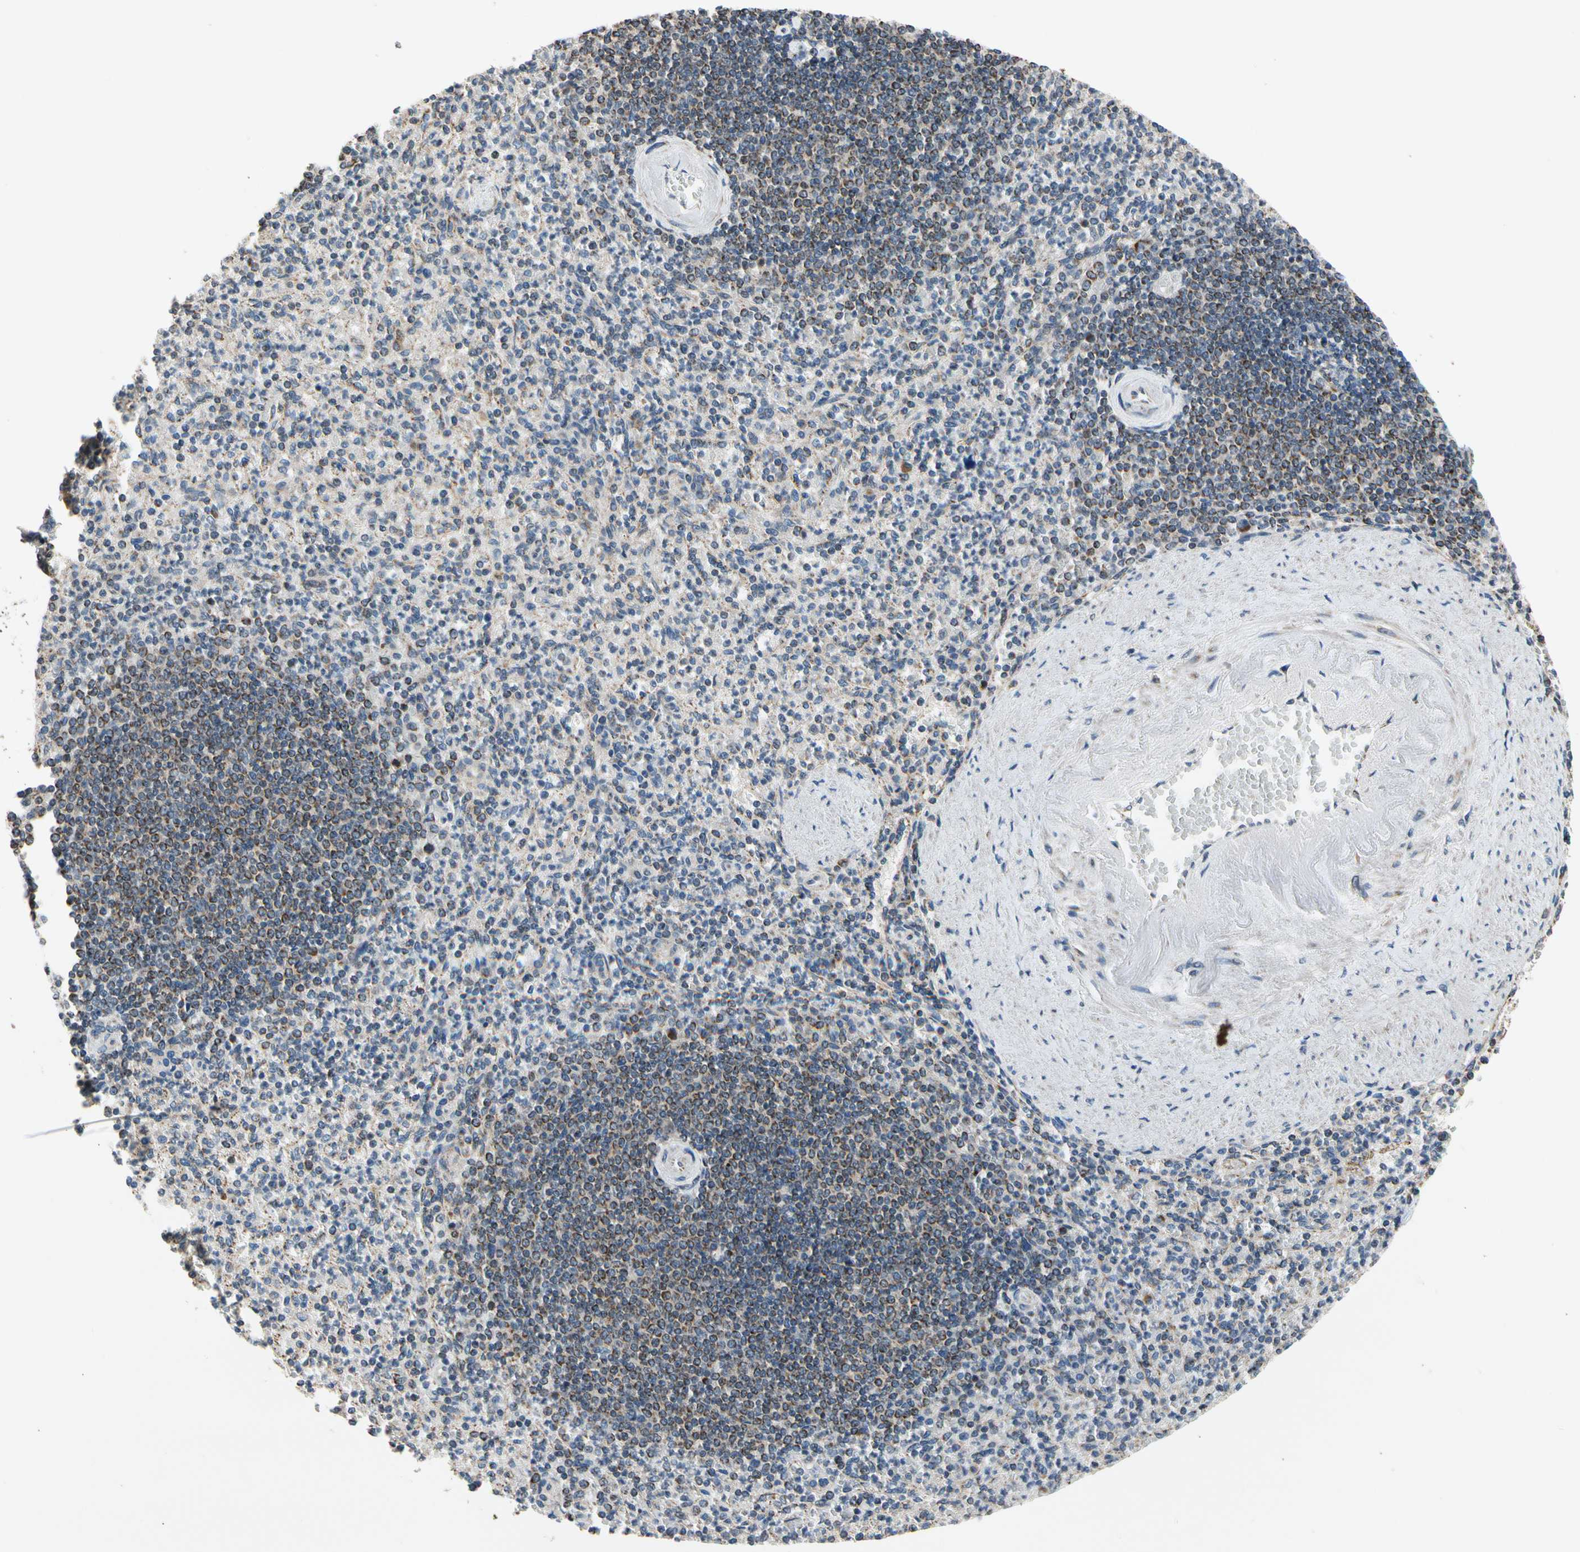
{"staining": {"intensity": "moderate", "quantity": "<25%", "location": "cytoplasmic/membranous"}, "tissue": "spleen", "cell_type": "Cells in red pulp", "image_type": "normal", "snomed": [{"axis": "morphology", "description": "Normal tissue, NOS"}, {"axis": "topography", "description": "Spleen"}], "caption": "Immunohistochemistry (DAB) staining of unremarkable human spleen exhibits moderate cytoplasmic/membranous protein positivity in approximately <25% of cells in red pulp. Using DAB (brown) and hematoxylin (blue) stains, captured at high magnification using brightfield microscopy.", "gene": "KHDC4", "patient": {"sex": "female", "age": 74}}